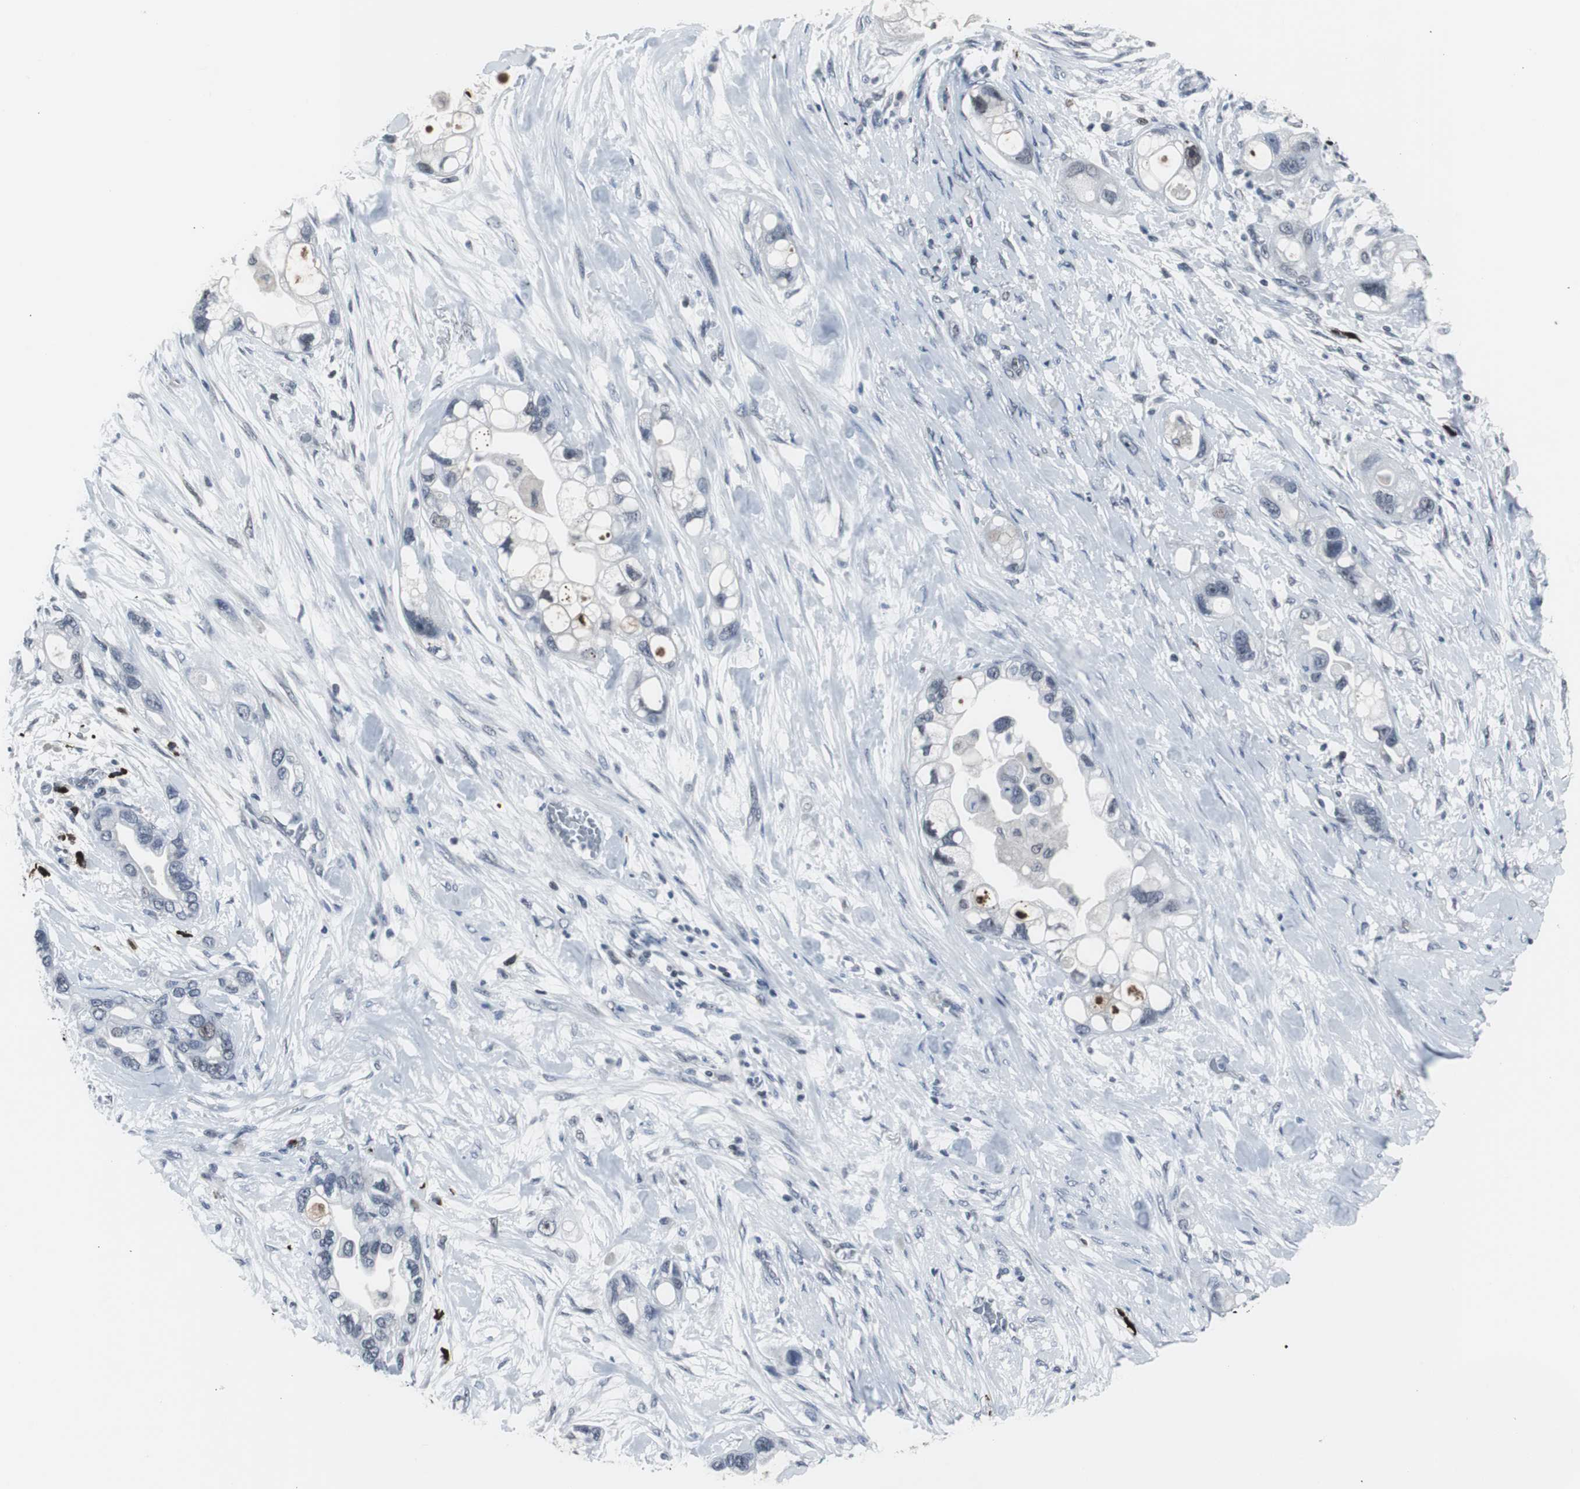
{"staining": {"intensity": "negative", "quantity": "none", "location": "none"}, "tissue": "pancreatic cancer", "cell_type": "Tumor cells", "image_type": "cancer", "snomed": [{"axis": "morphology", "description": "Adenocarcinoma, NOS"}, {"axis": "topography", "description": "Pancreas"}], "caption": "Histopathology image shows no protein positivity in tumor cells of pancreatic cancer tissue.", "gene": "DOK1", "patient": {"sex": "female", "age": 77}}